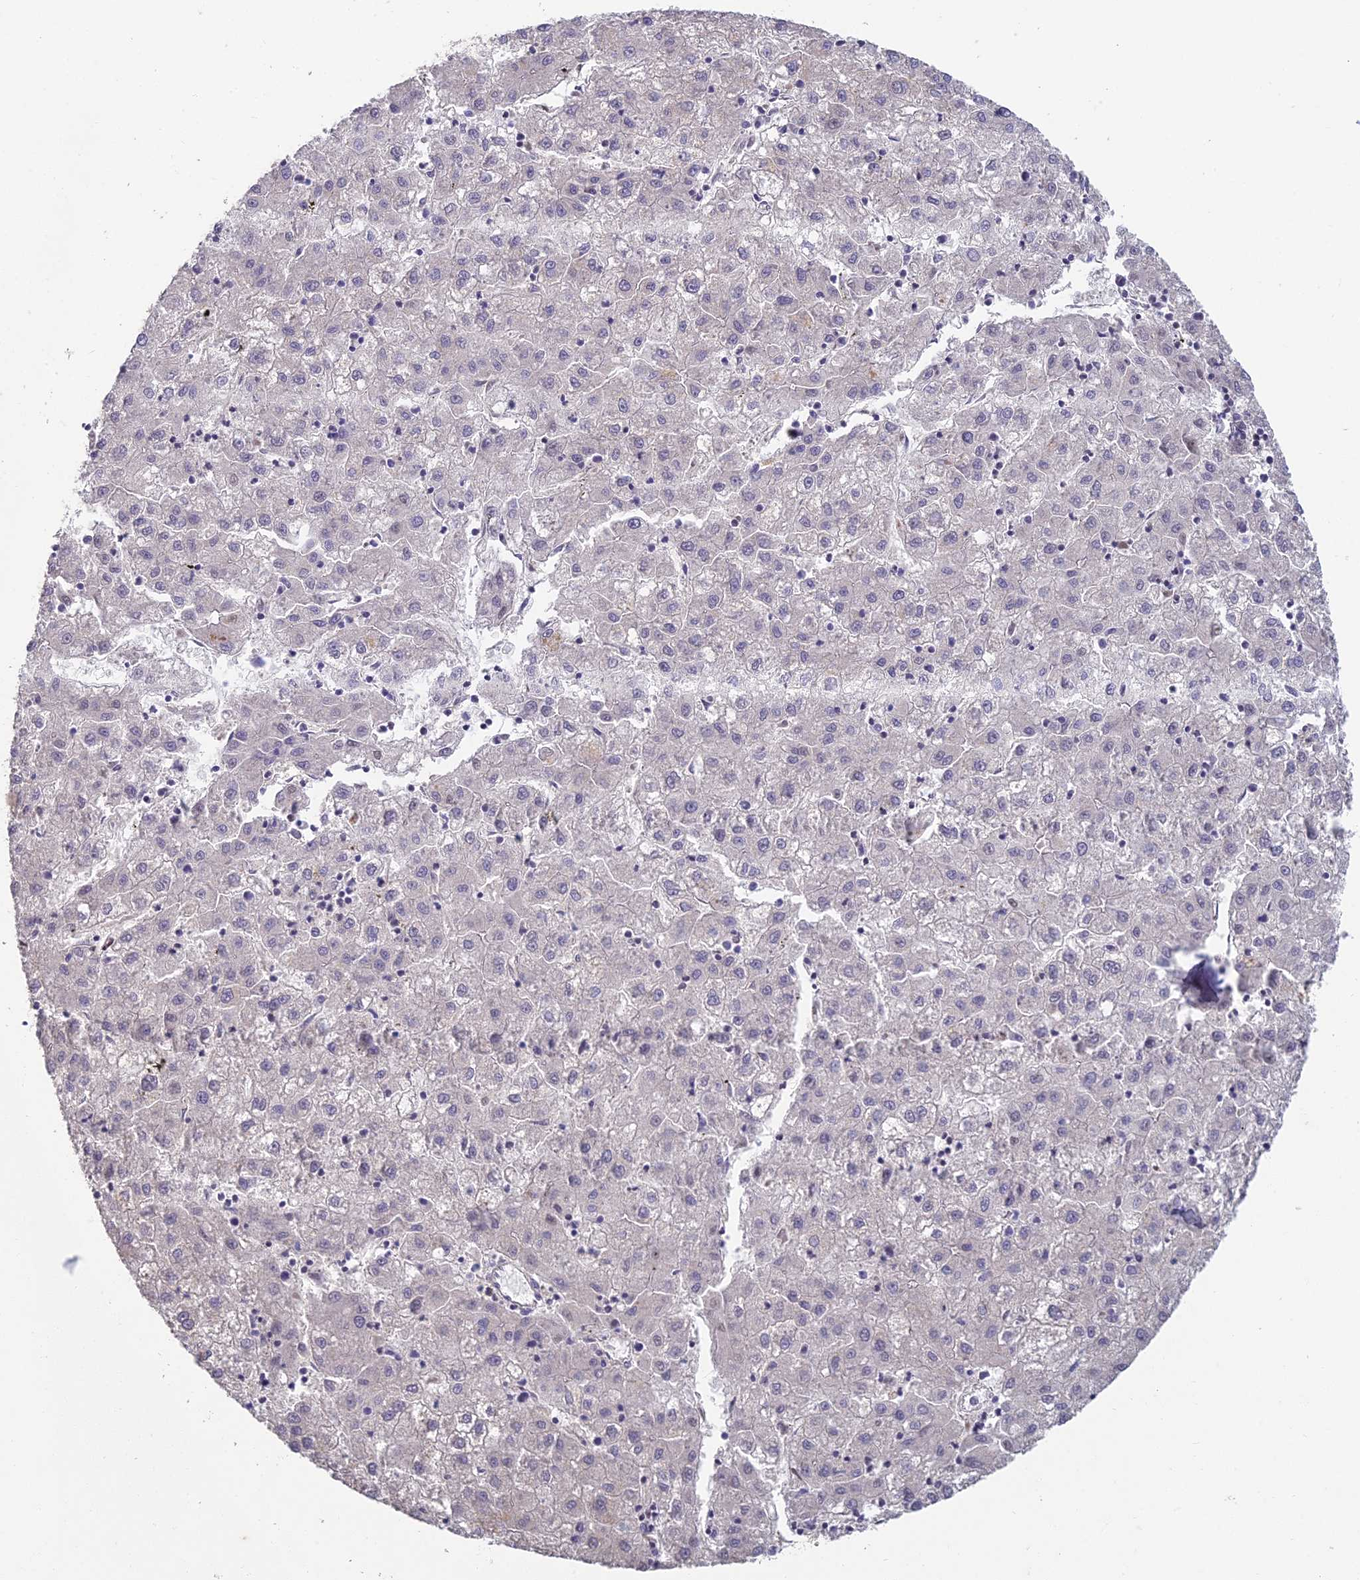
{"staining": {"intensity": "negative", "quantity": "none", "location": "none"}, "tissue": "liver cancer", "cell_type": "Tumor cells", "image_type": "cancer", "snomed": [{"axis": "morphology", "description": "Carcinoma, Hepatocellular, NOS"}, {"axis": "topography", "description": "Liver"}], "caption": "Human hepatocellular carcinoma (liver) stained for a protein using immunohistochemistry (IHC) shows no staining in tumor cells.", "gene": "ABHD17A", "patient": {"sex": "male", "age": 72}}